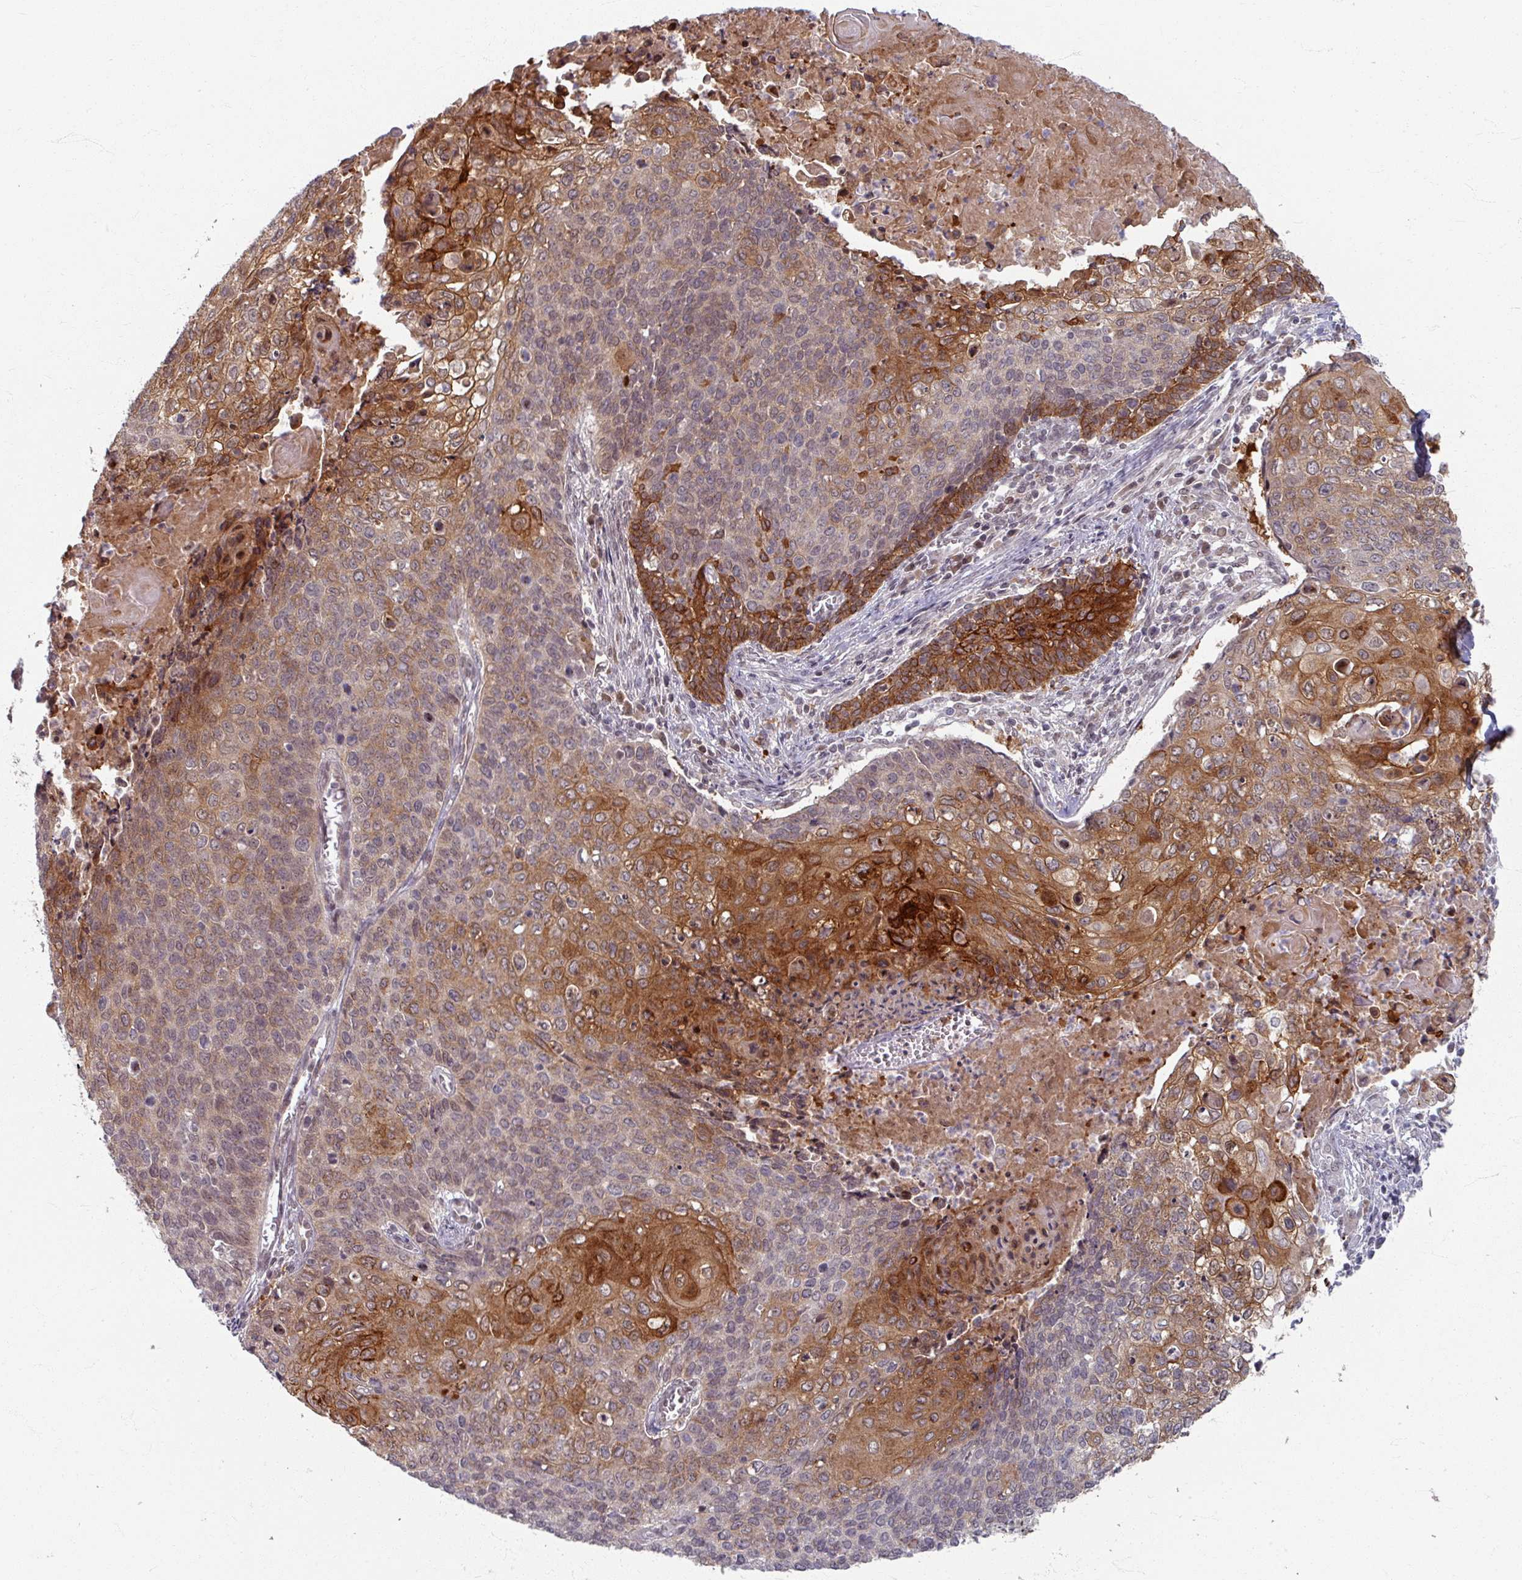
{"staining": {"intensity": "moderate", "quantity": ">75%", "location": "cytoplasmic/membranous"}, "tissue": "cervical cancer", "cell_type": "Tumor cells", "image_type": "cancer", "snomed": [{"axis": "morphology", "description": "Squamous cell carcinoma, NOS"}, {"axis": "topography", "description": "Cervix"}], "caption": "Cervical squamous cell carcinoma stained for a protein shows moderate cytoplasmic/membranous positivity in tumor cells. Nuclei are stained in blue.", "gene": "KLC3", "patient": {"sex": "female", "age": 39}}